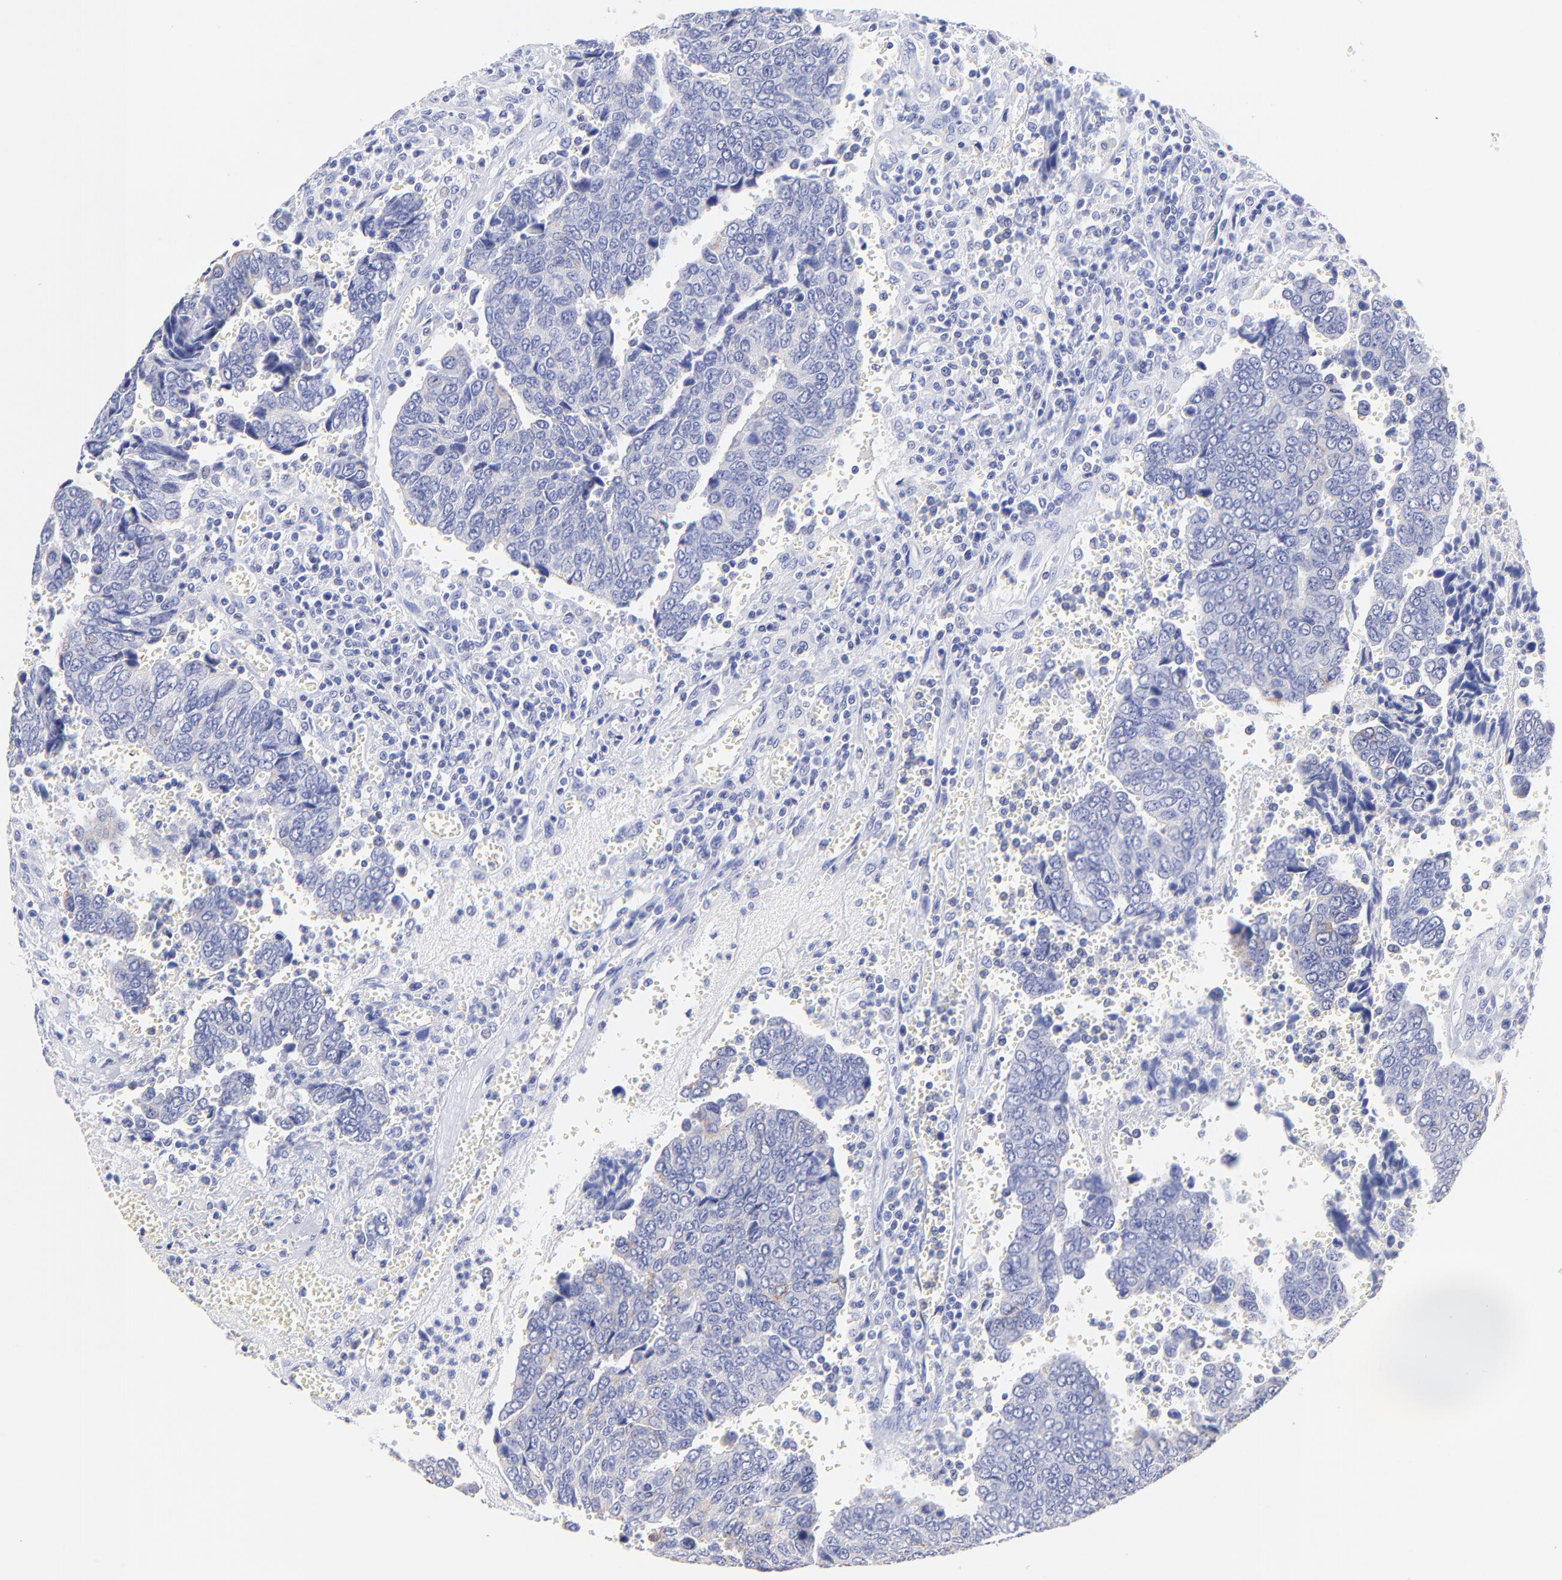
{"staining": {"intensity": "negative", "quantity": "none", "location": "none"}, "tissue": "urothelial cancer", "cell_type": "Tumor cells", "image_type": "cancer", "snomed": [{"axis": "morphology", "description": "Urothelial carcinoma, High grade"}, {"axis": "topography", "description": "Urinary bladder"}], "caption": "Tumor cells show no significant positivity in urothelial carcinoma (high-grade). (Brightfield microscopy of DAB (3,3'-diaminobenzidine) immunohistochemistry (IHC) at high magnification).", "gene": "RAB3A", "patient": {"sex": "male", "age": 86}}